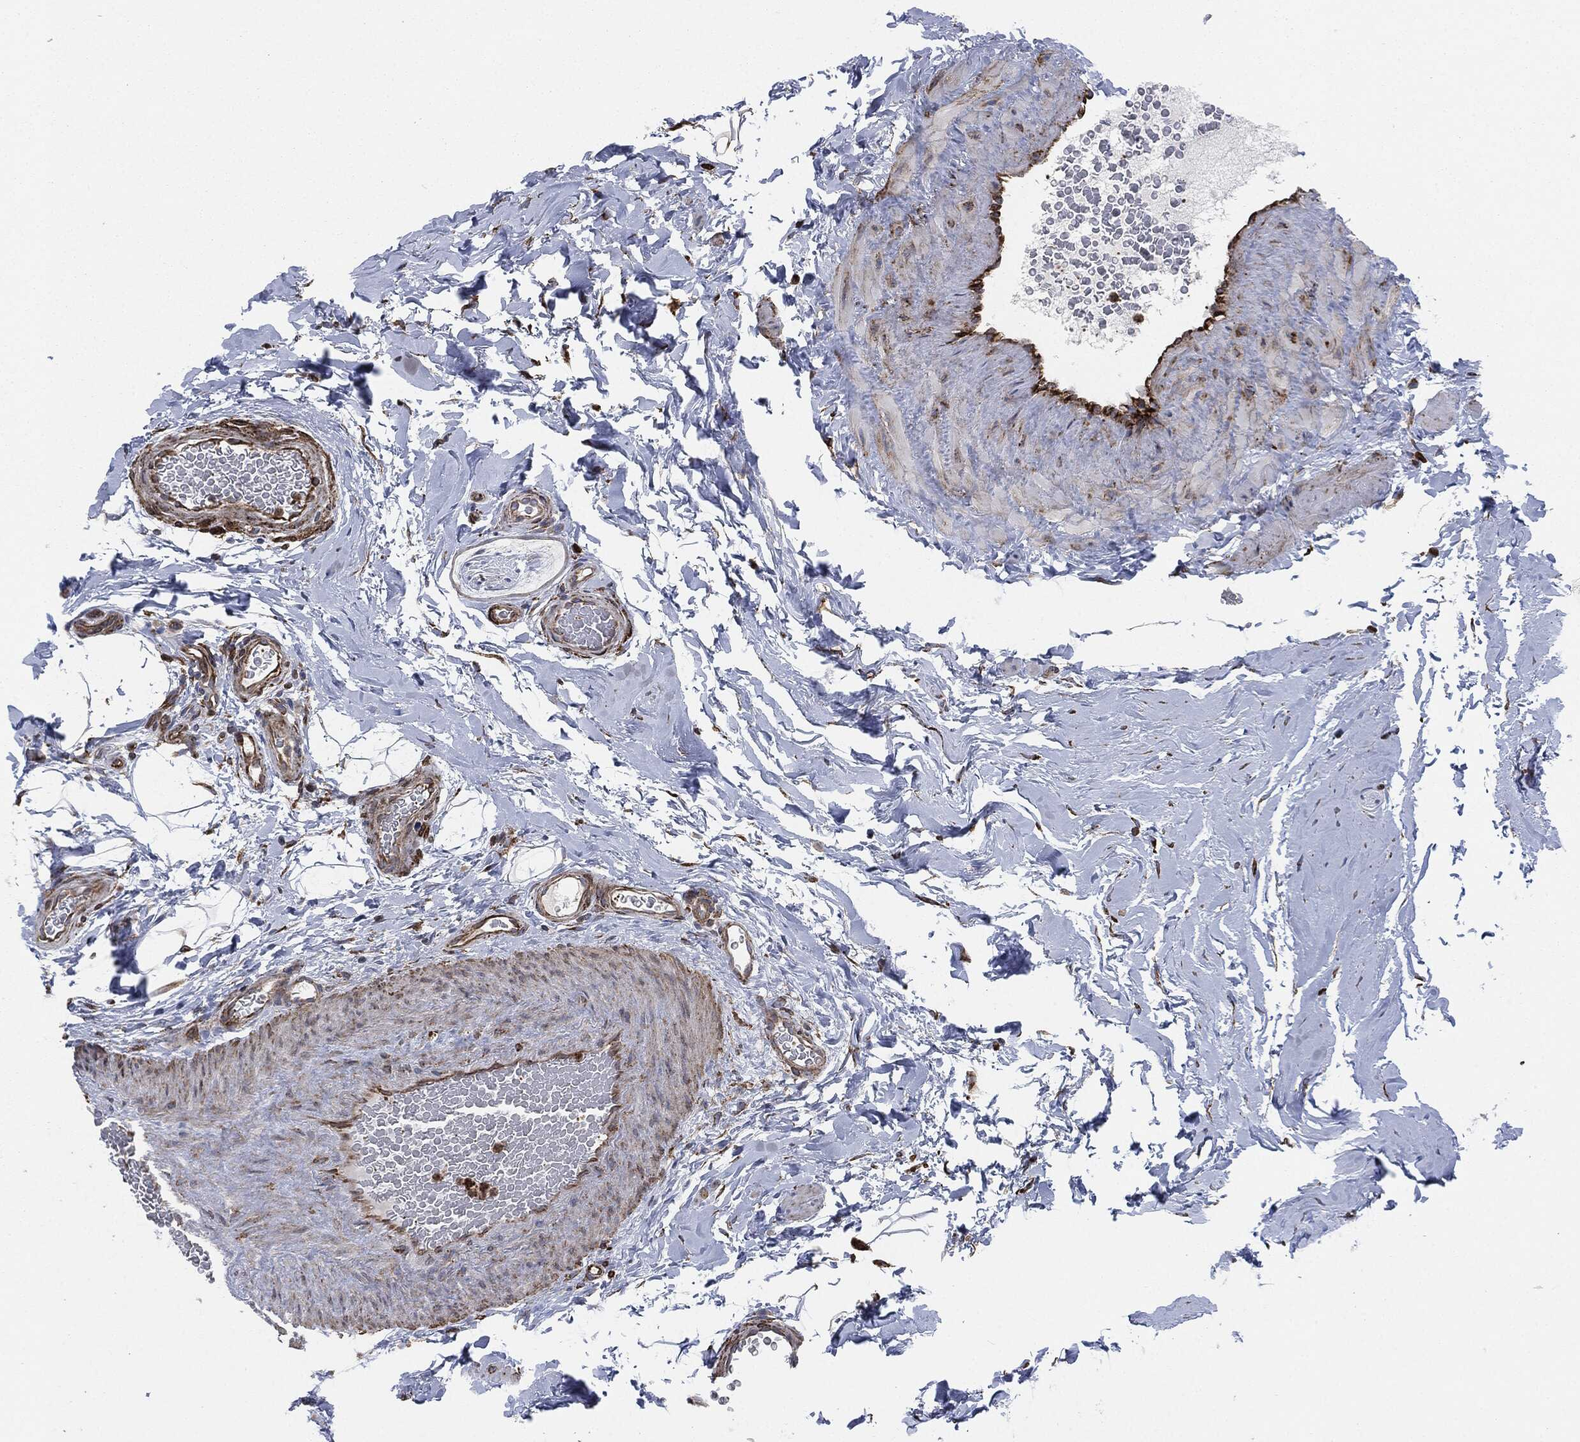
{"staining": {"intensity": "moderate", "quantity": "25%-75%", "location": "cytoplasmic/membranous"}, "tissue": "adipose tissue", "cell_type": "Adipocytes", "image_type": "normal", "snomed": [{"axis": "morphology", "description": "Normal tissue, NOS"}, {"axis": "topography", "description": "Soft tissue"}, {"axis": "topography", "description": "Vascular tissue"}], "caption": "About 25%-75% of adipocytes in unremarkable human adipose tissue display moderate cytoplasmic/membranous protein staining as visualized by brown immunohistochemical staining.", "gene": "CALR", "patient": {"sex": "male", "age": 41}}